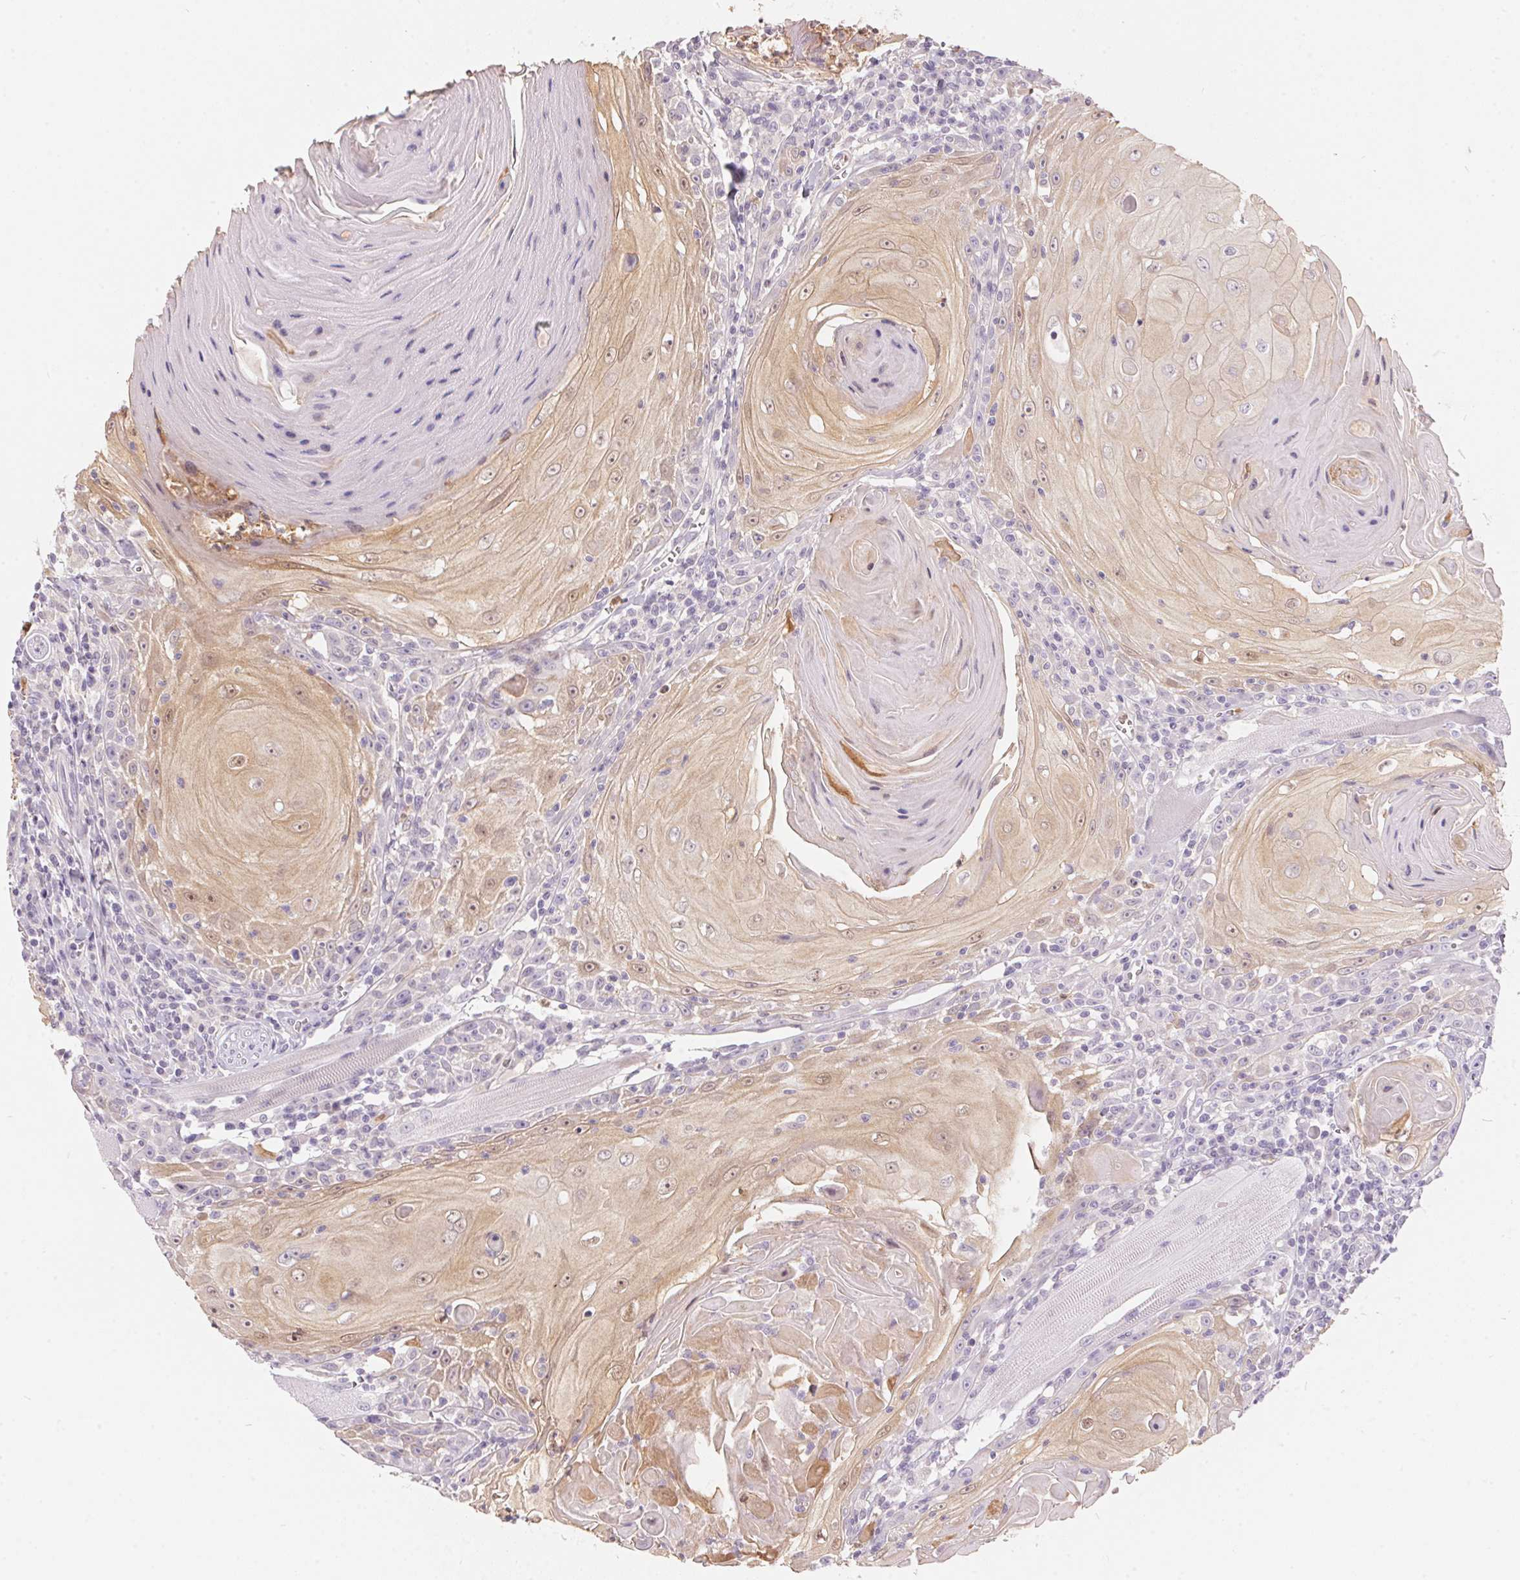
{"staining": {"intensity": "weak", "quantity": "25%-75%", "location": "cytoplasmic/membranous,nuclear"}, "tissue": "head and neck cancer", "cell_type": "Tumor cells", "image_type": "cancer", "snomed": [{"axis": "morphology", "description": "Squamous cell carcinoma, NOS"}, {"axis": "topography", "description": "Head-Neck"}], "caption": "Head and neck cancer (squamous cell carcinoma) tissue reveals weak cytoplasmic/membranous and nuclear positivity in approximately 25%-75% of tumor cells, visualized by immunohistochemistry. (DAB (3,3'-diaminobenzidine) IHC, brown staining for protein, blue staining for nuclei).", "gene": "SERPINB1", "patient": {"sex": "male", "age": 52}}